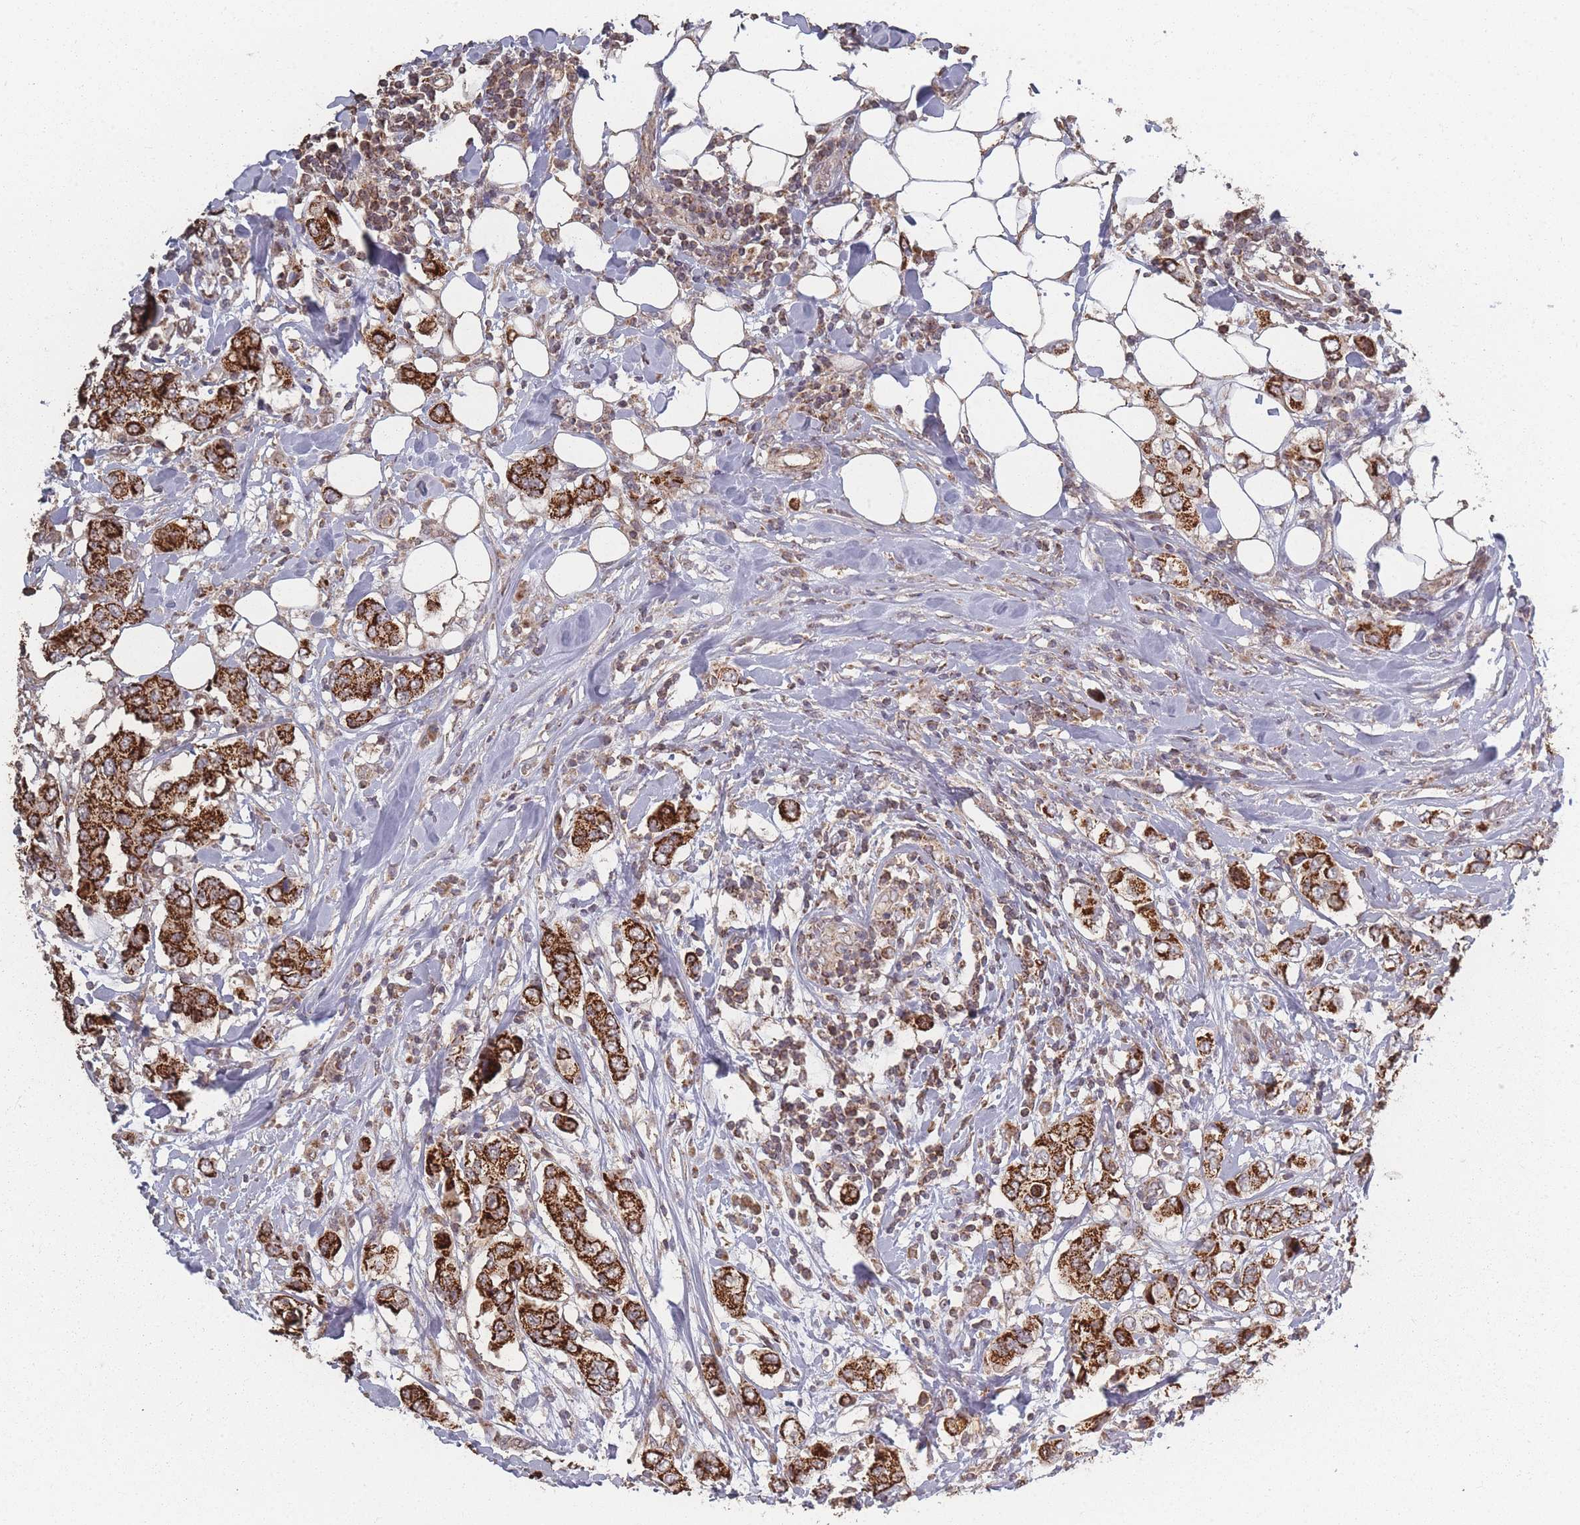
{"staining": {"intensity": "strong", "quantity": ">75%", "location": "cytoplasmic/membranous"}, "tissue": "breast cancer", "cell_type": "Tumor cells", "image_type": "cancer", "snomed": [{"axis": "morphology", "description": "Lobular carcinoma"}, {"axis": "topography", "description": "Breast"}], "caption": "Tumor cells demonstrate strong cytoplasmic/membranous positivity in approximately >75% of cells in breast cancer (lobular carcinoma).", "gene": "LYRM7", "patient": {"sex": "female", "age": 51}}